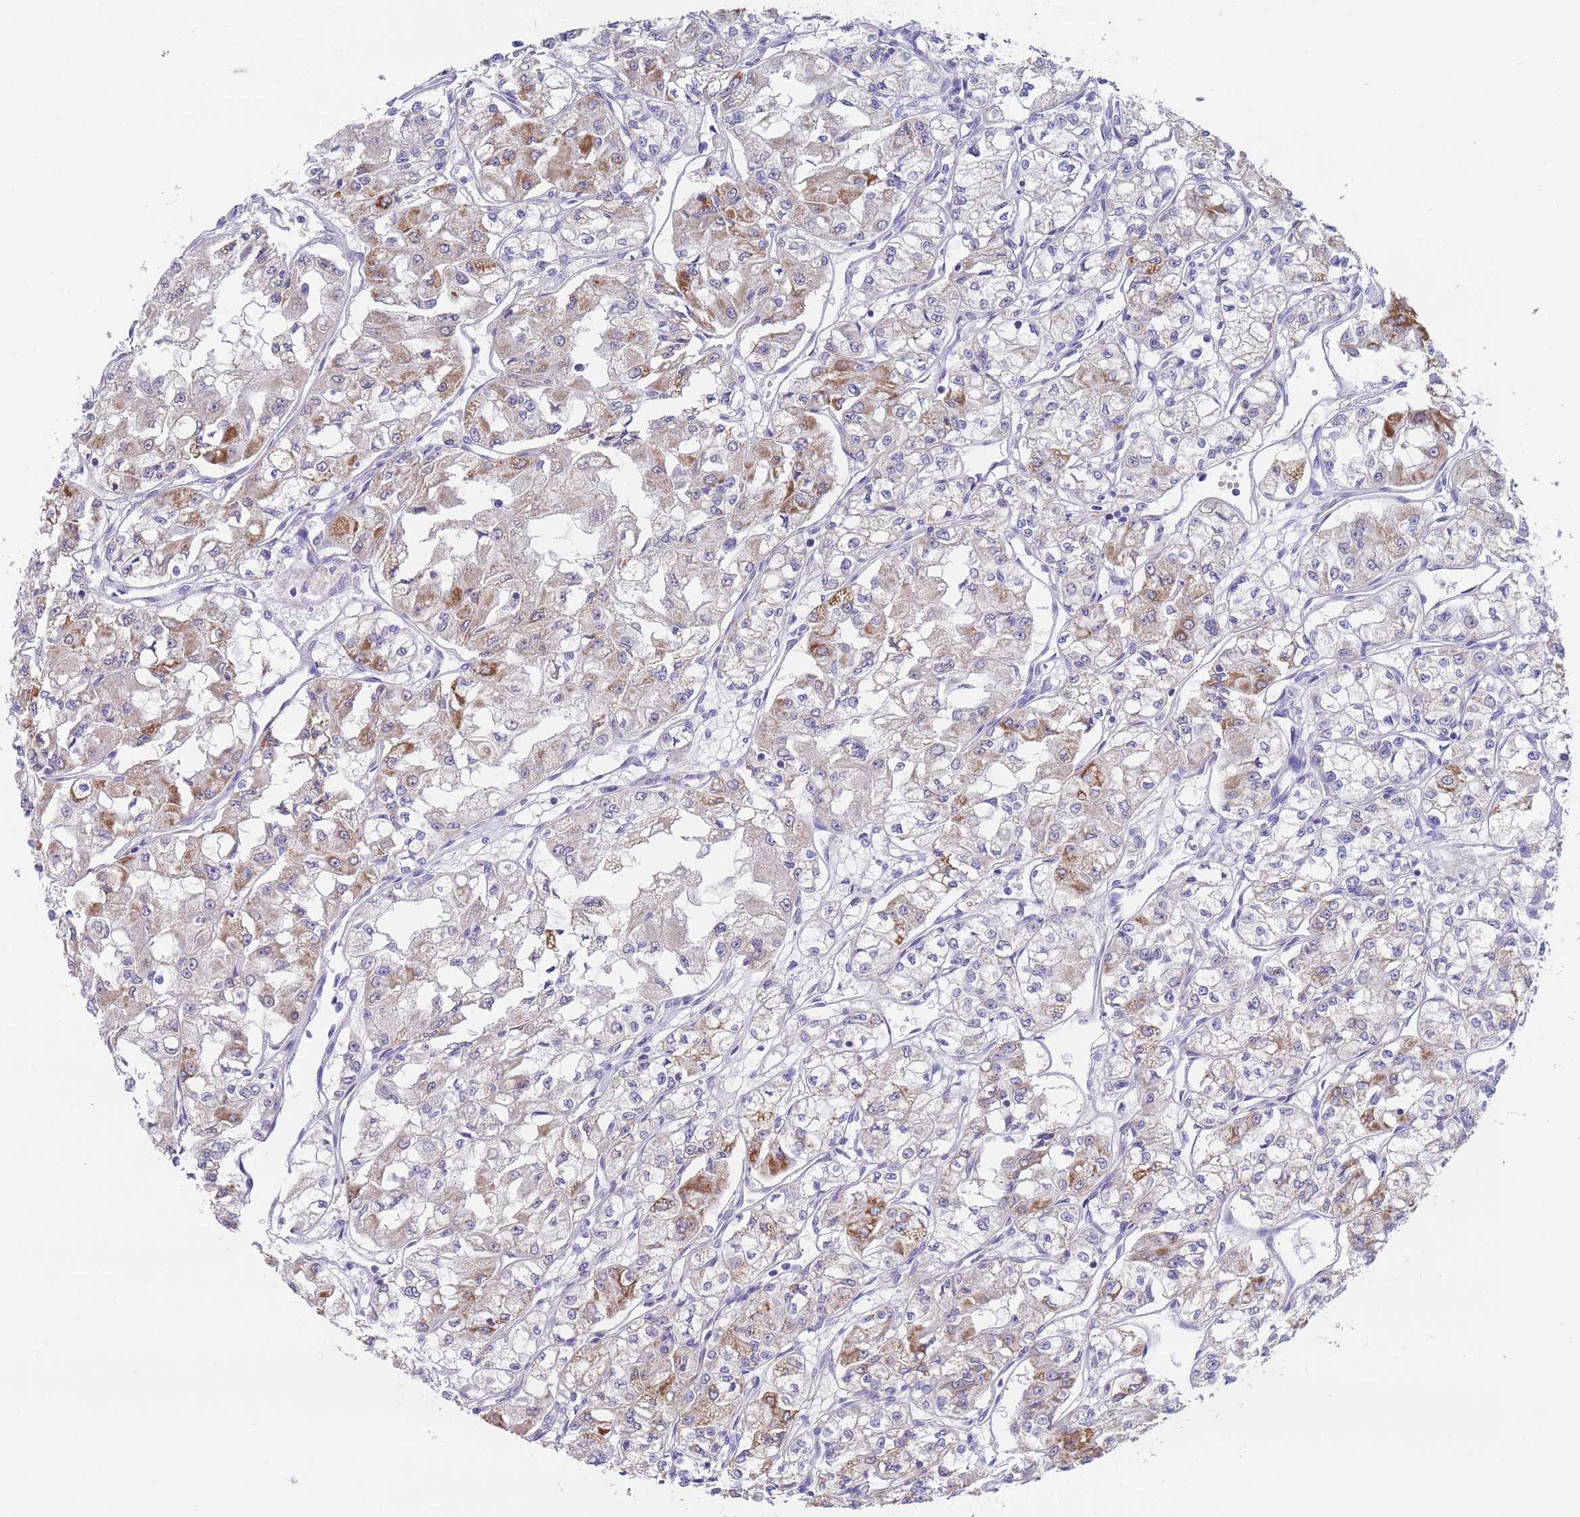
{"staining": {"intensity": "moderate", "quantity": "<25%", "location": "cytoplasmic/membranous"}, "tissue": "renal cancer", "cell_type": "Tumor cells", "image_type": "cancer", "snomed": [{"axis": "morphology", "description": "Adenocarcinoma, NOS"}, {"axis": "topography", "description": "Kidney"}], "caption": "A photomicrograph of human adenocarcinoma (renal) stained for a protein reveals moderate cytoplasmic/membranous brown staining in tumor cells.", "gene": "SPIRE2", "patient": {"sex": "male", "age": 59}}